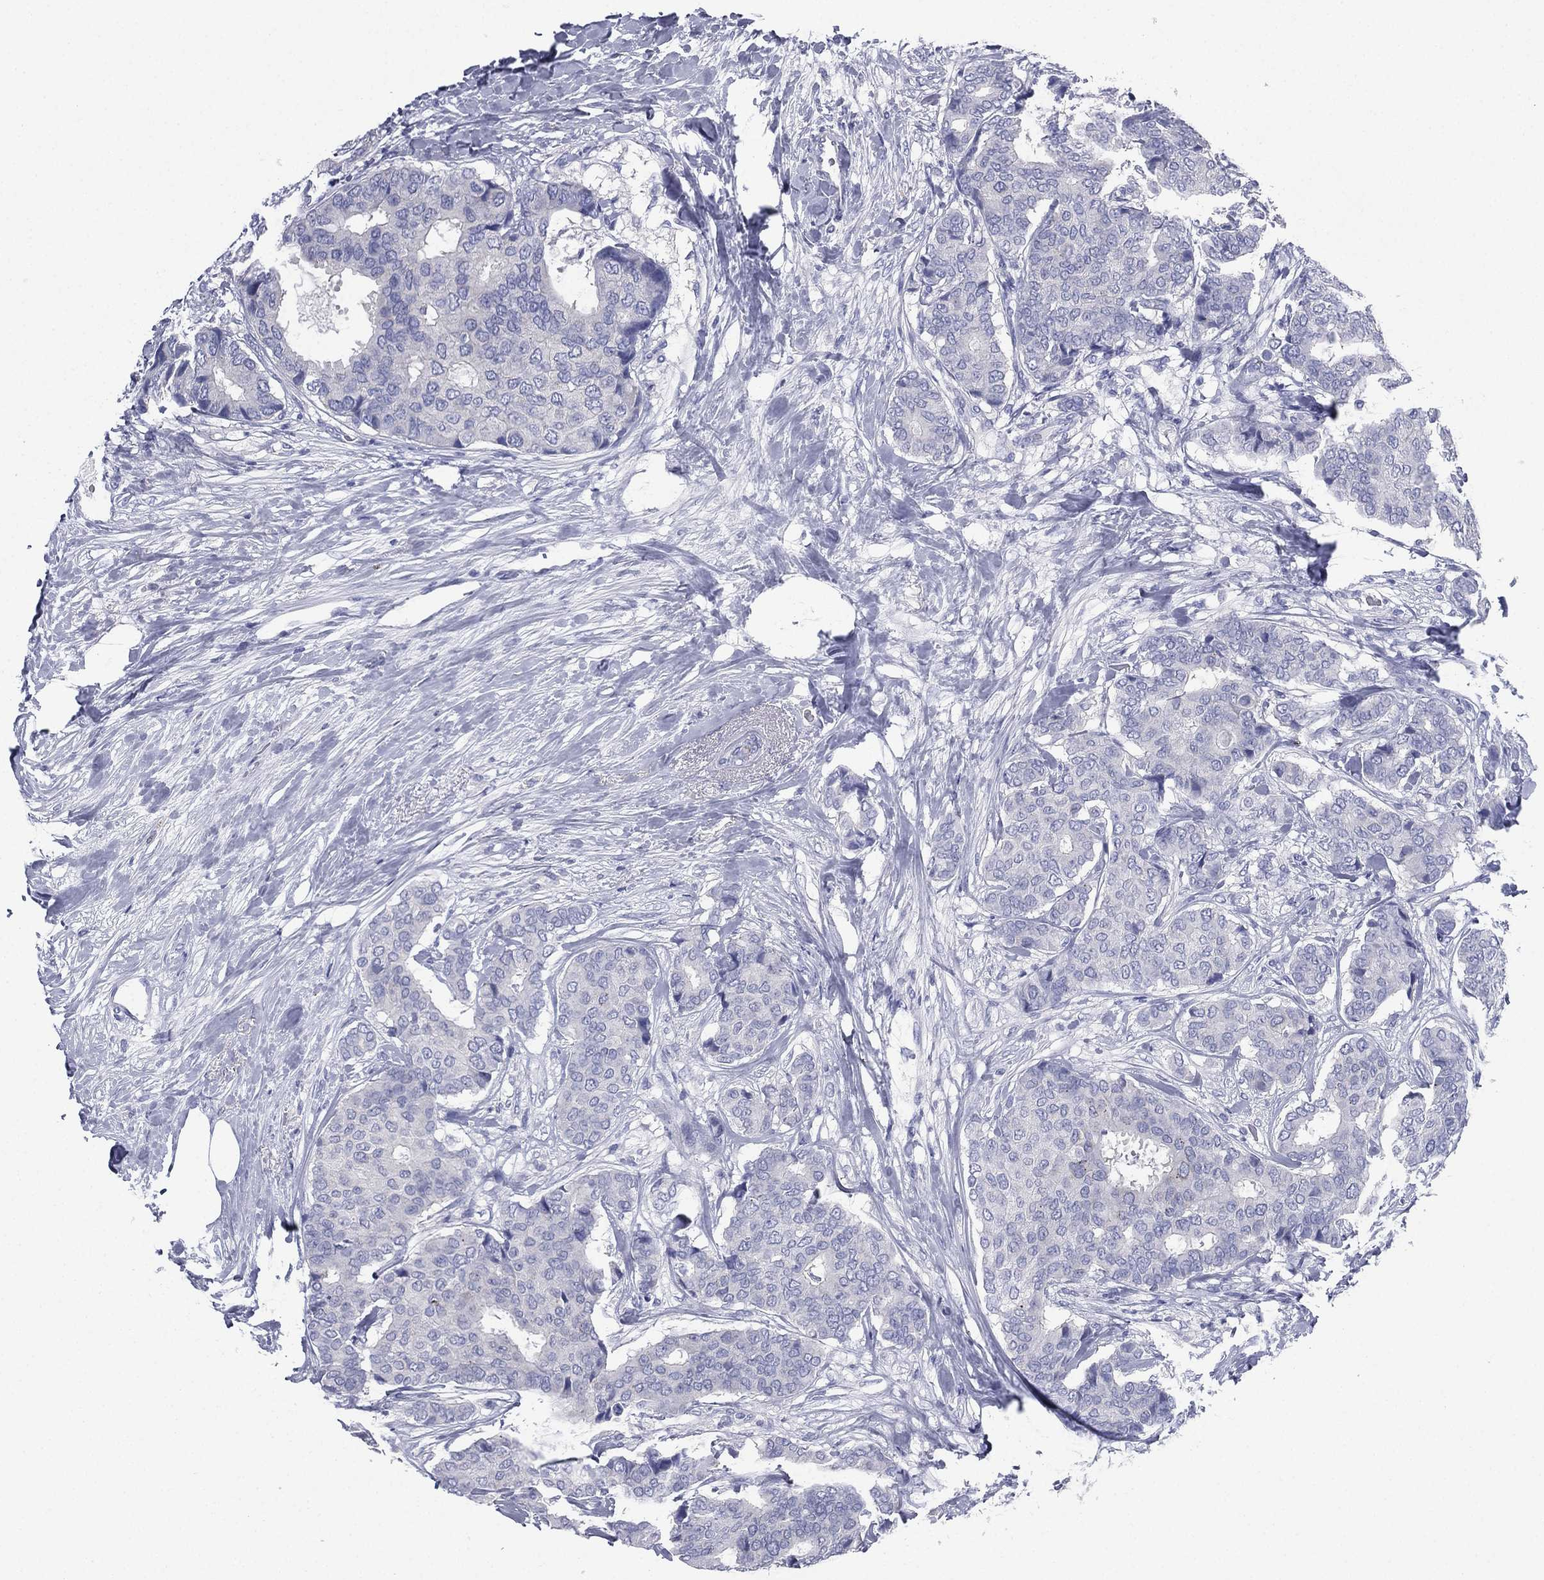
{"staining": {"intensity": "negative", "quantity": "none", "location": "none"}, "tissue": "breast cancer", "cell_type": "Tumor cells", "image_type": "cancer", "snomed": [{"axis": "morphology", "description": "Duct carcinoma"}, {"axis": "topography", "description": "Breast"}], "caption": "Immunohistochemistry (IHC) micrograph of neoplastic tissue: human breast cancer stained with DAB shows no significant protein positivity in tumor cells. (DAB (3,3'-diaminobenzidine) immunohistochemistry with hematoxylin counter stain).", "gene": "FCER2", "patient": {"sex": "female", "age": 75}}